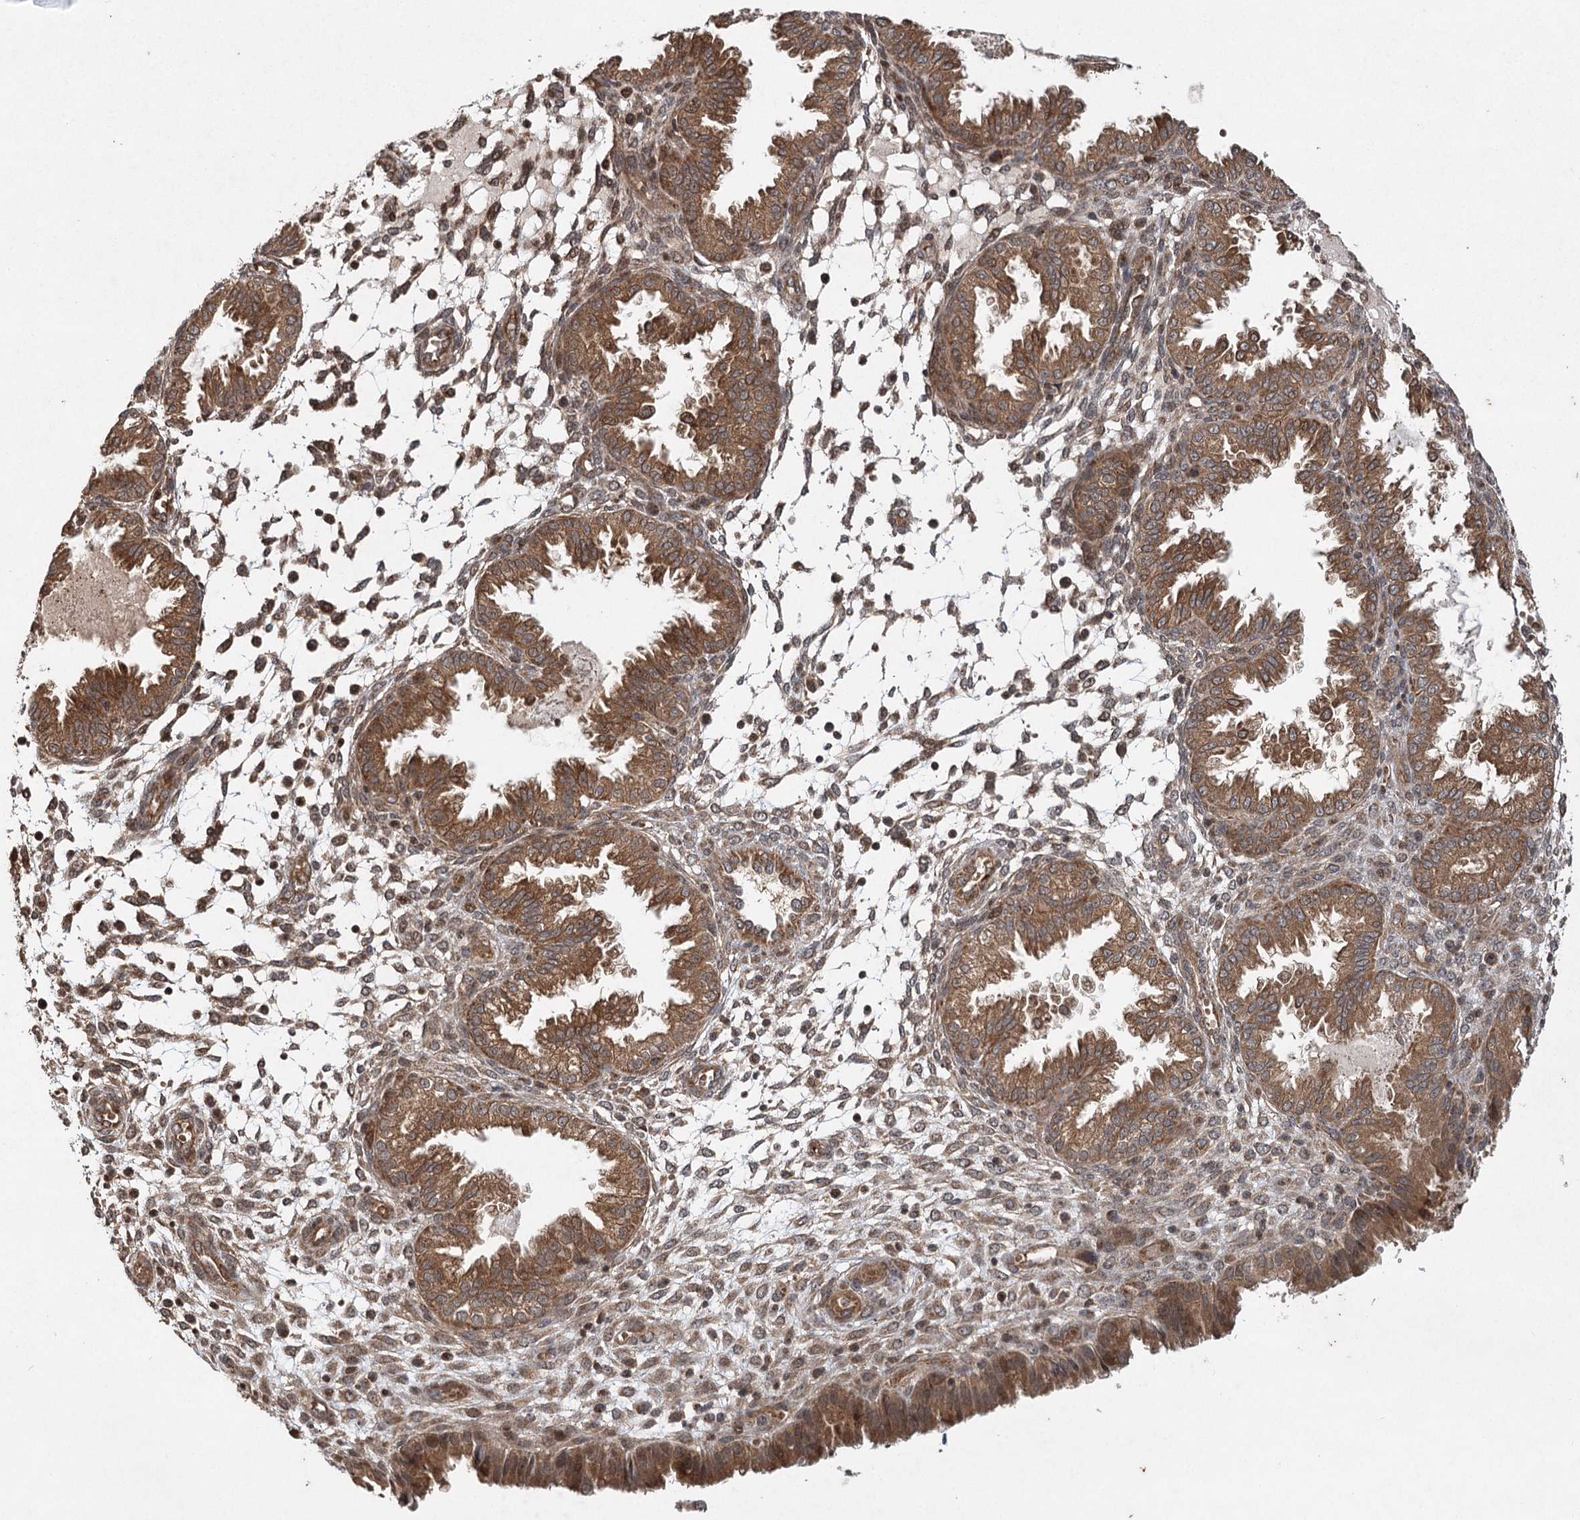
{"staining": {"intensity": "moderate", "quantity": ">75%", "location": "cytoplasmic/membranous"}, "tissue": "endometrium", "cell_type": "Cells in endometrial stroma", "image_type": "normal", "snomed": [{"axis": "morphology", "description": "Normal tissue, NOS"}, {"axis": "topography", "description": "Endometrium"}], "caption": "A photomicrograph of endometrium stained for a protein exhibits moderate cytoplasmic/membranous brown staining in cells in endometrial stroma. The protein is shown in brown color, while the nuclei are stained blue.", "gene": "INSIG2", "patient": {"sex": "female", "age": 33}}